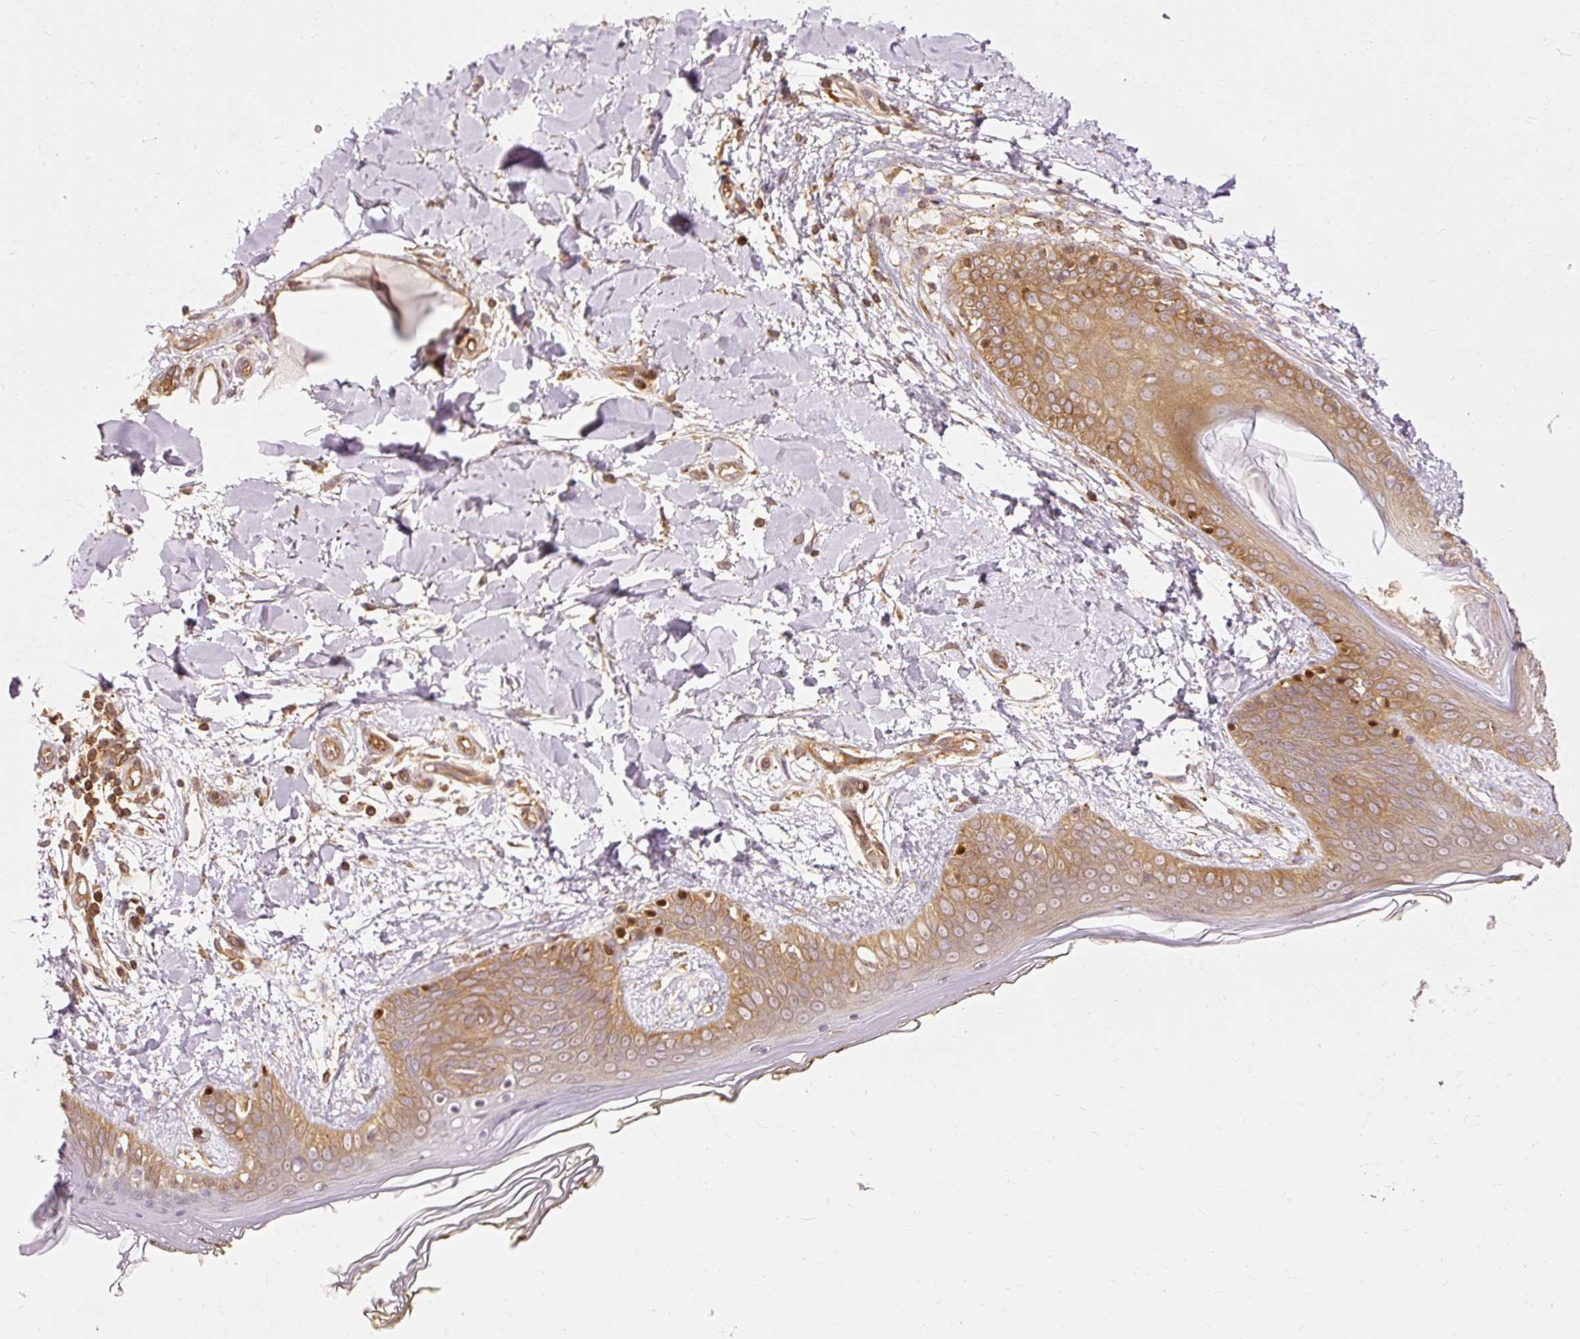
{"staining": {"intensity": "moderate", "quantity": ">75%", "location": "cytoplasmic/membranous"}, "tissue": "skin", "cell_type": "Fibroblasts", "image_type": "normal", "snomed": [{"axis": "morphology", "description": "Normal tissue, NOS"}, {"axis": "topography", "description": "Skin"}], "caption": "This is a photomicrograph of immunohistochemistry (IHC) staining of benign skin, which shows moderate staining in the cytoplasmic/membranous of fibroblasts.", "gene": "ARMH3", "patient": {"sex": "female", "age": 34}}